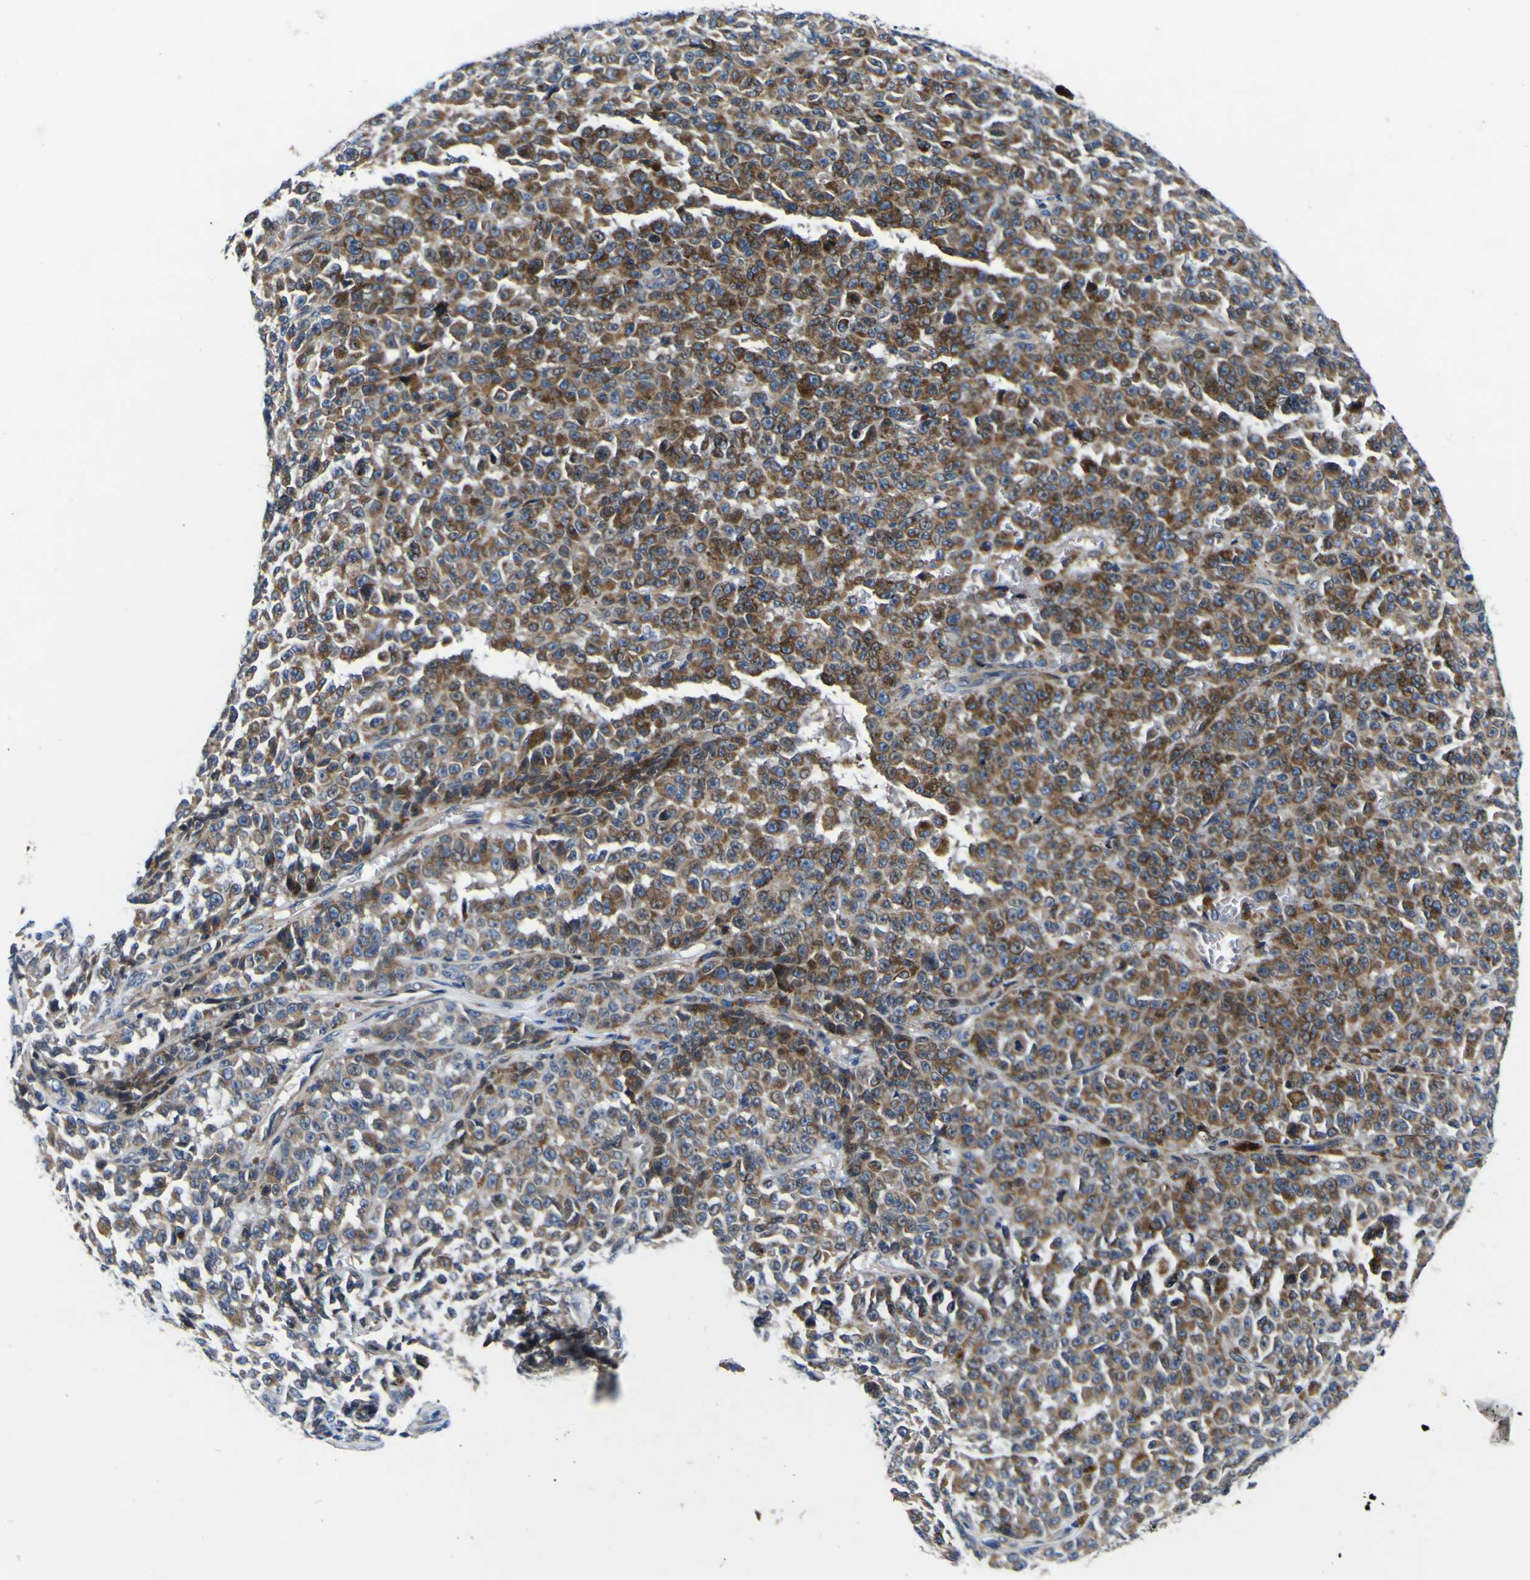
{"staining": {"intensity": "moderate", "quantity": ">75%", "location": "cytoplasmic/membranous"}, "tissue": "melanoma", "cell_type": "Tumor cells", "image_type": "cancer", "snomed": [{"axis": "morphology", "description": "Malignant melanoma, NOS"}, {"axis": "topography", "description": "Skin"}], "caption": "Immunohistochemical staining of human malignant melanoma demonstrates medium levels of moderate cytoplasmic/membranous protein staining in approximately >75% of tumor cells. (Brightfield microscopy of DAB IHC at high magnification).", "gene": "AGAP3", "patient": {"sex": "female", "age": 82}}